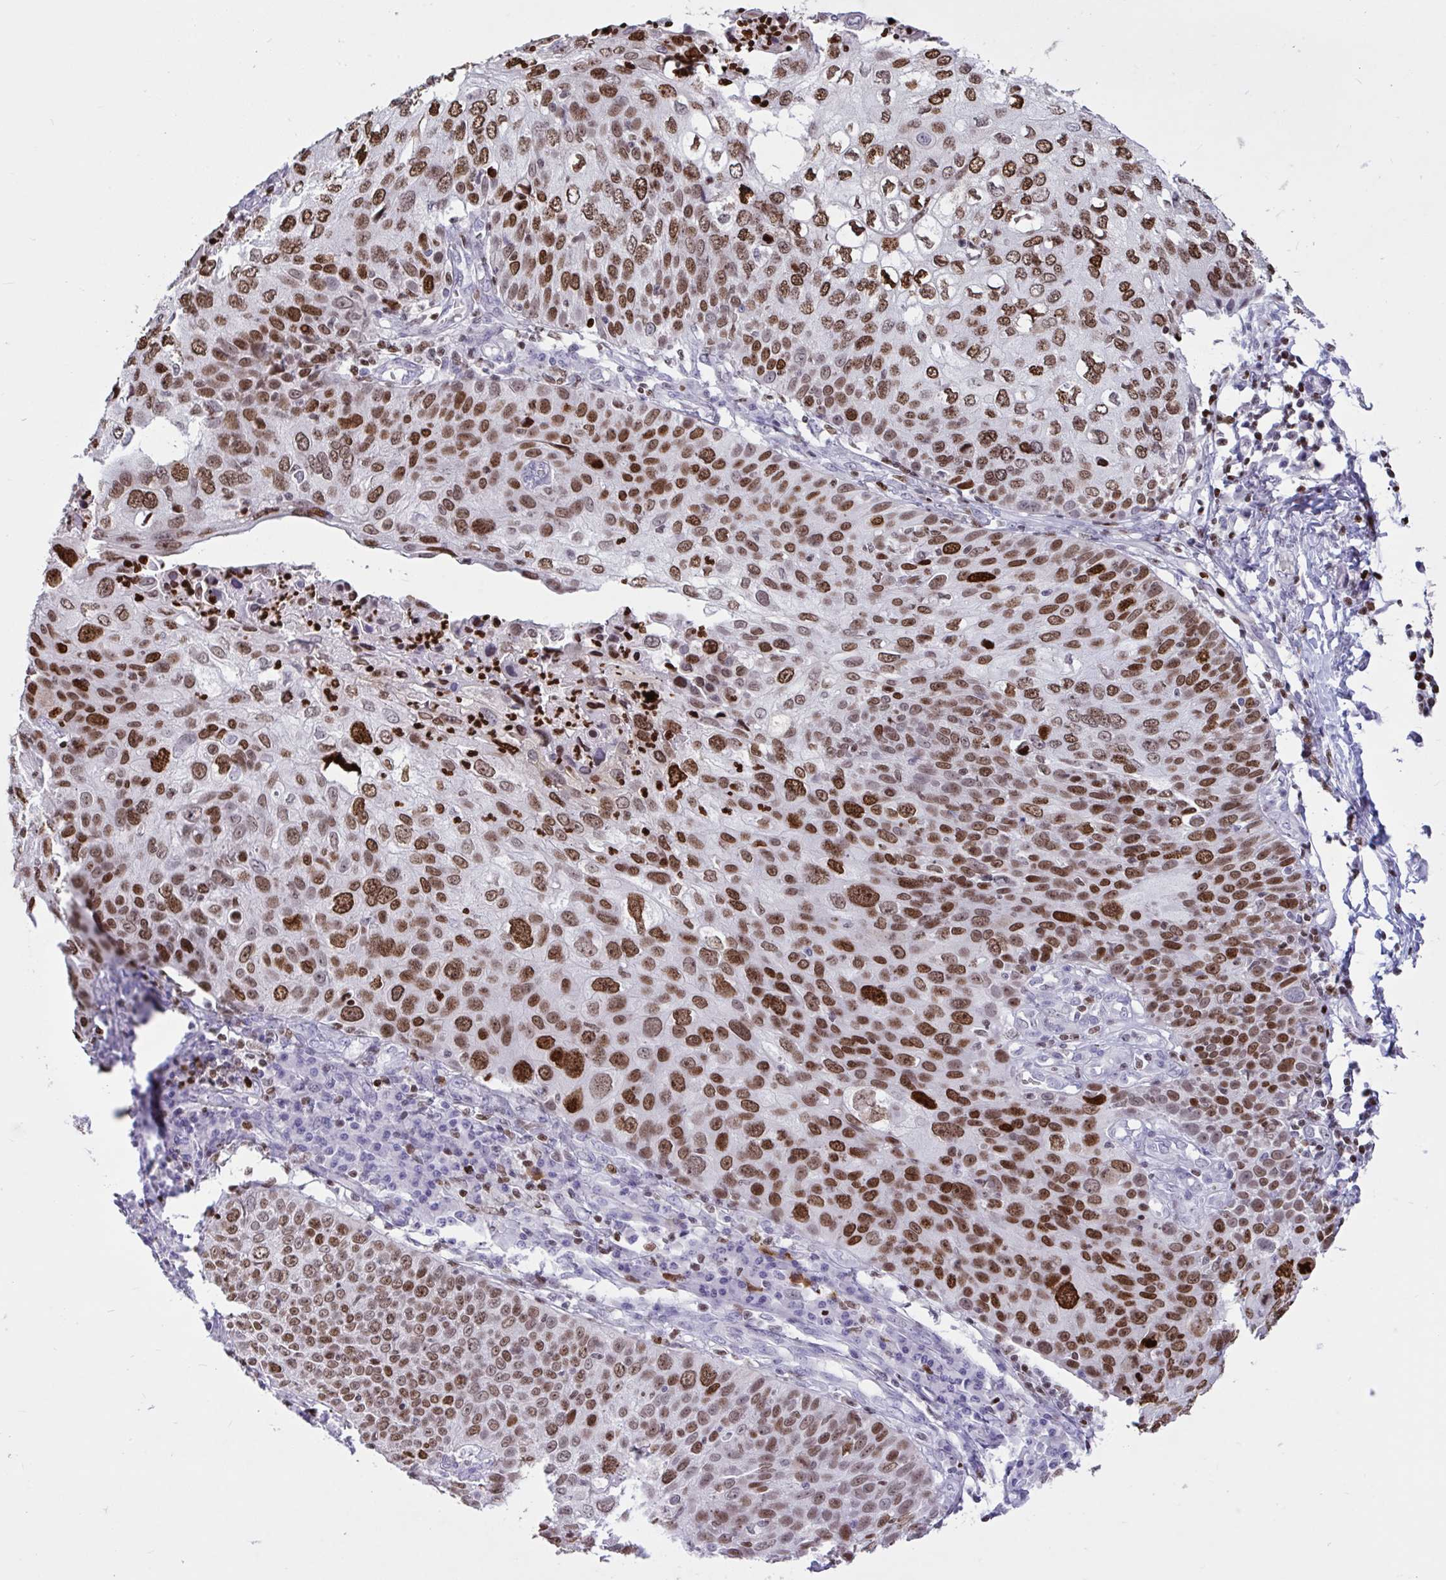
{"staining": {"intensity": "moderate", "quantity": ">75%", "location": "nuclear"}, "tissue": "skin cancer", "cell_type": "Tumor cells", "image_type": "cancer", "snomed": [{"axis": "morphology", "description": "Squamous cell carcinoma, NOS"}, {"axis": "topography", "description": "Skin"}], "caption": "A histopathology image of human squamous cell carcinoma (skin) stained for a protein exhibits moderate nuclear brown staining in tumor cells. Ihc stains the protein of interest in brown and the nuclei are stained blue.", "gene": "HMGB2", "patient": {"sex": "male", "age": 87}}